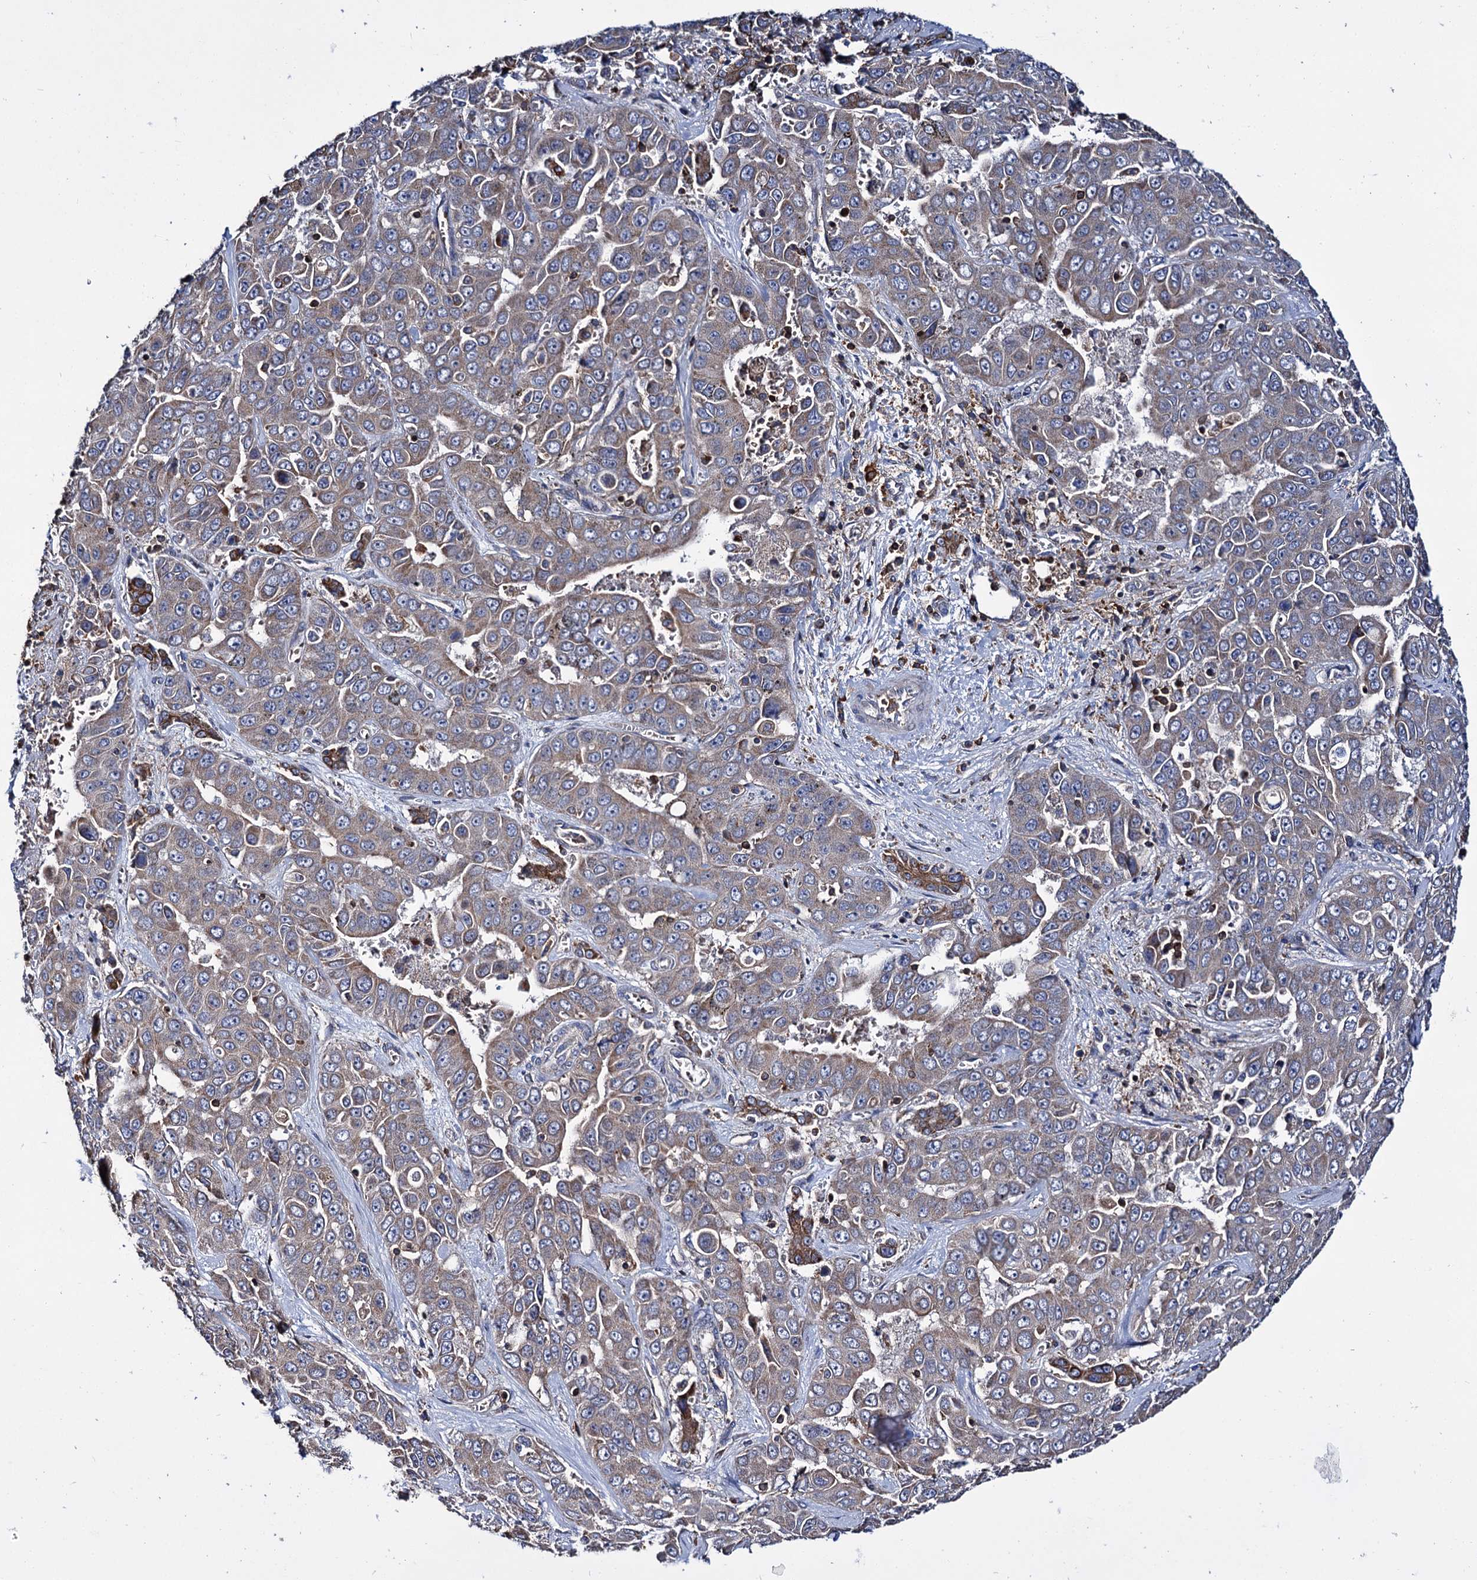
{"staining": {"intensity": "moderate", "quantity": ">75%", "location": "cytoplasmic/membranous"}, "tissue": "liver cancer", "cell_type": "Tumor cells", "image_type": "cancer", "snomed": [{"axis": "morphology", "description": "Cholangiocarcinoma"}, {"axis": "topography", "description": "Liver"}], "caption": "The photomicrograph displays immunohistochemical staining of liver cancer. There is moderate cytoplasmic/membranous staining is present in approximately >75% of tumor cells.", "gene": "UBASH3B", "patient": {"sex": "female", "age": 52}}